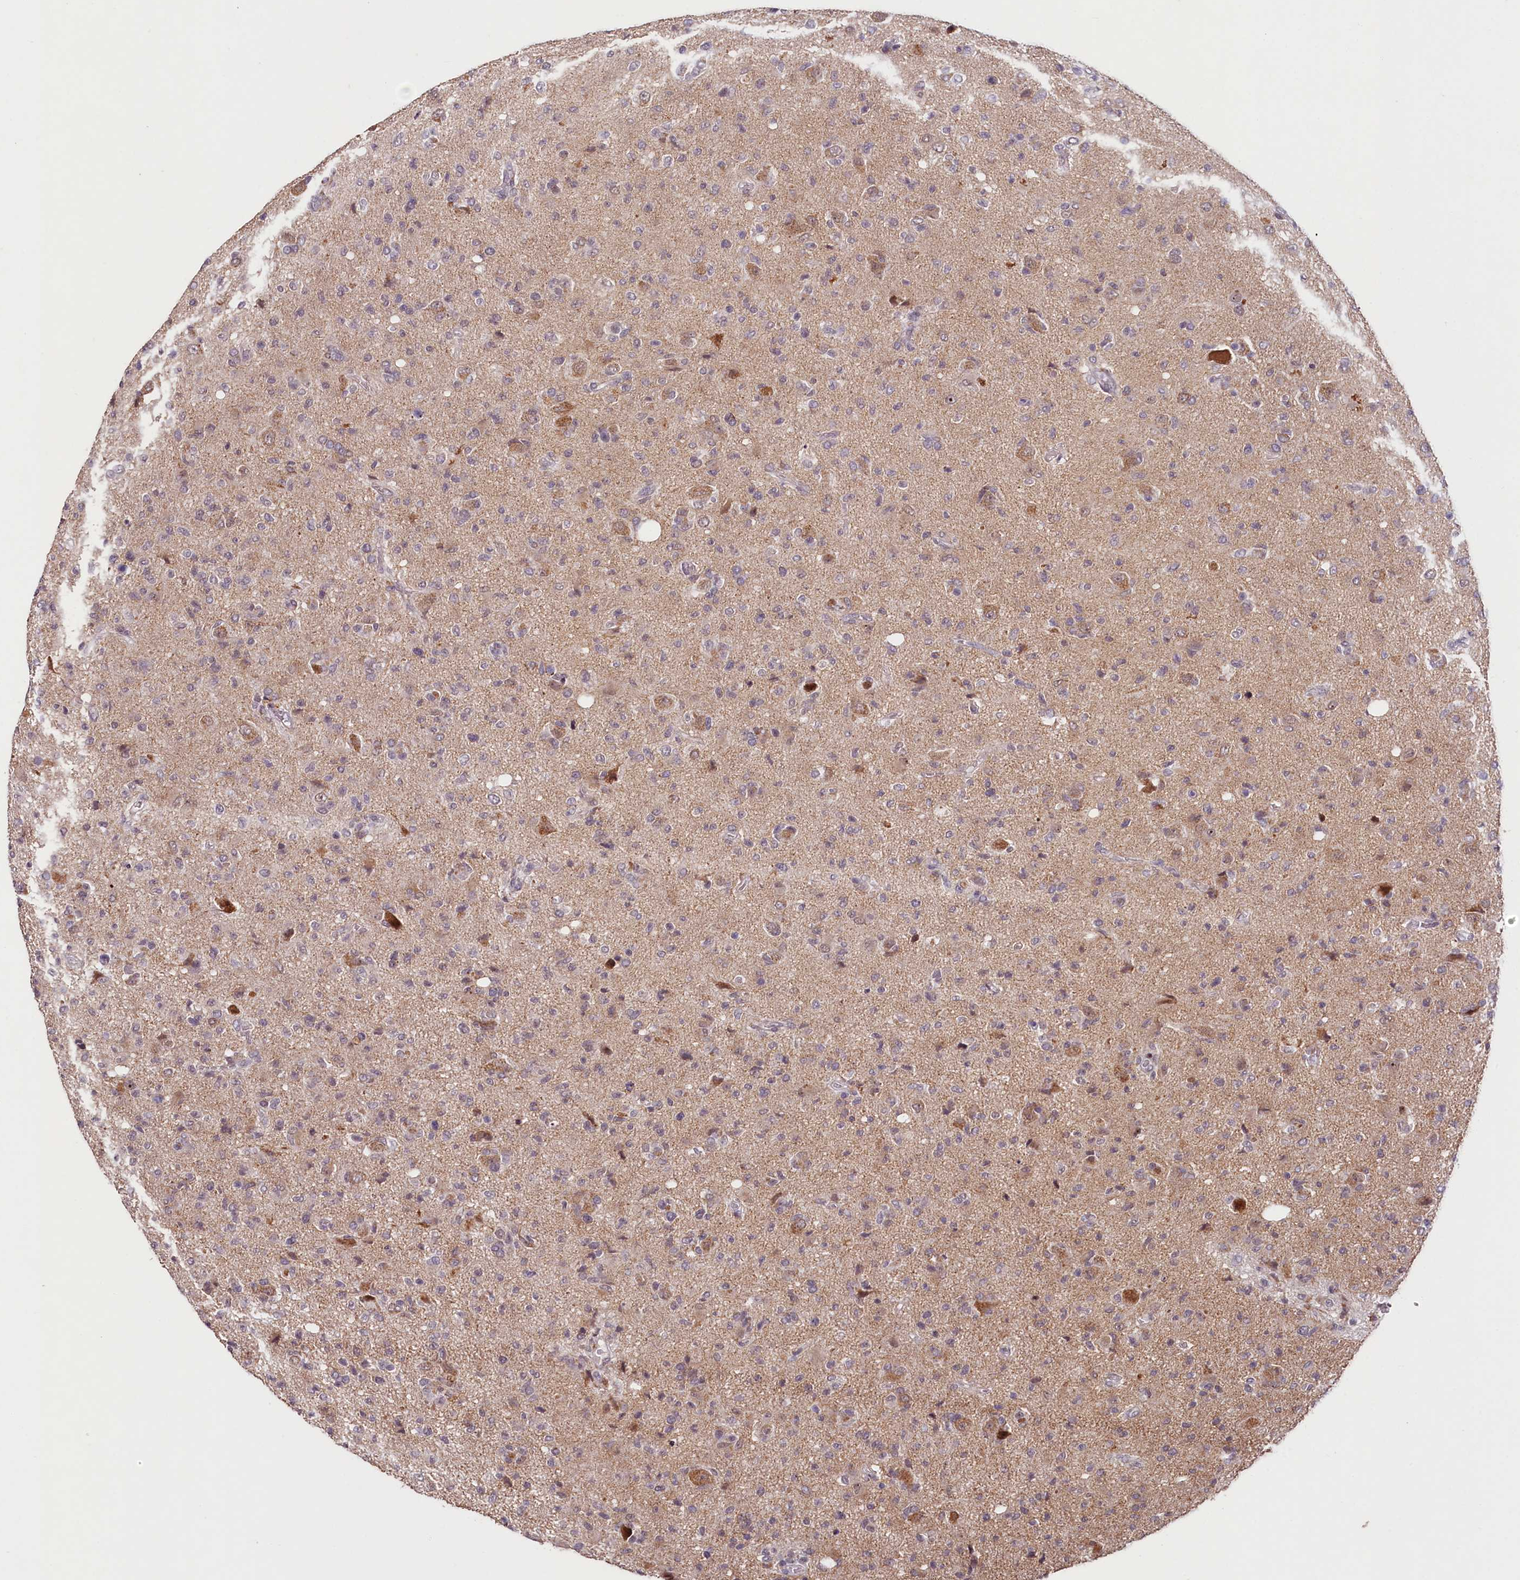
{"staining": {"intensity": "negative", "quantity": "none", "location": "none"}, "tissue": "glioma", "cell_type": "Tumor cells", "image_type": "cancer", "snomed": [{"axis": "morphology", "description": "Glioma, malignant, High grade"}, {"axis": "topography", "description": "Brain"}], "caption": "This is an immunohistochemistry photomicrograph of malignant glioma (high-grade). There is no staining in tumor cells.", "gene": "PDE6D", "patient": {"sex": "female", "age": 57}}